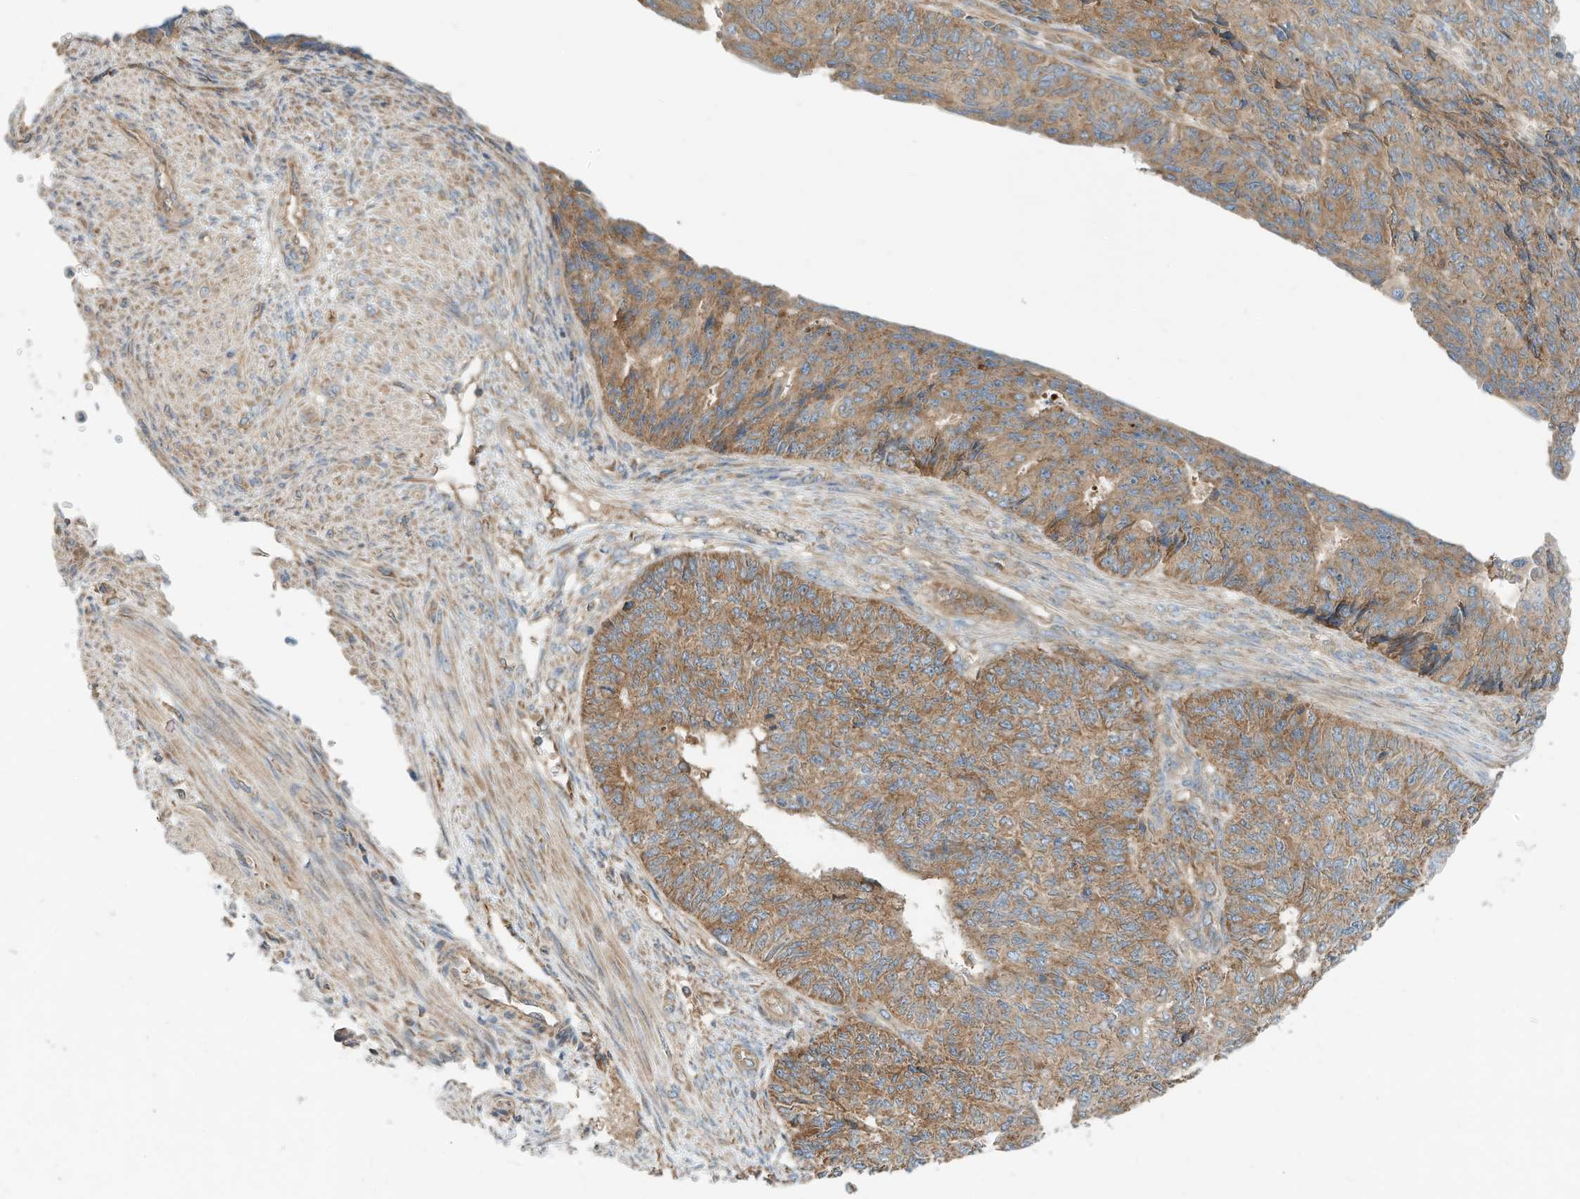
{"staining": {"intensity": "moderate", "quantity": ">75%", "location": "cytoplasmic/membranous"}, "tissue": "endometrial cancer", "cell_type": "Tumor cells", "image_type": "cancer", "snomed": [{"axis": "morphology", "description": "Adenocarcinoma, NOS"}, {"axis": "topography", "description": "Endometrium"}], "caption": "DAB immunohistochemical staining of endometrial adenocarcinoma exhibits moderate cytoplasmic/membranous protein staining in approximately >75% of tumor cells.", "gene": "CPAMD8", "patient": {"sex": "female", "age": 32}}